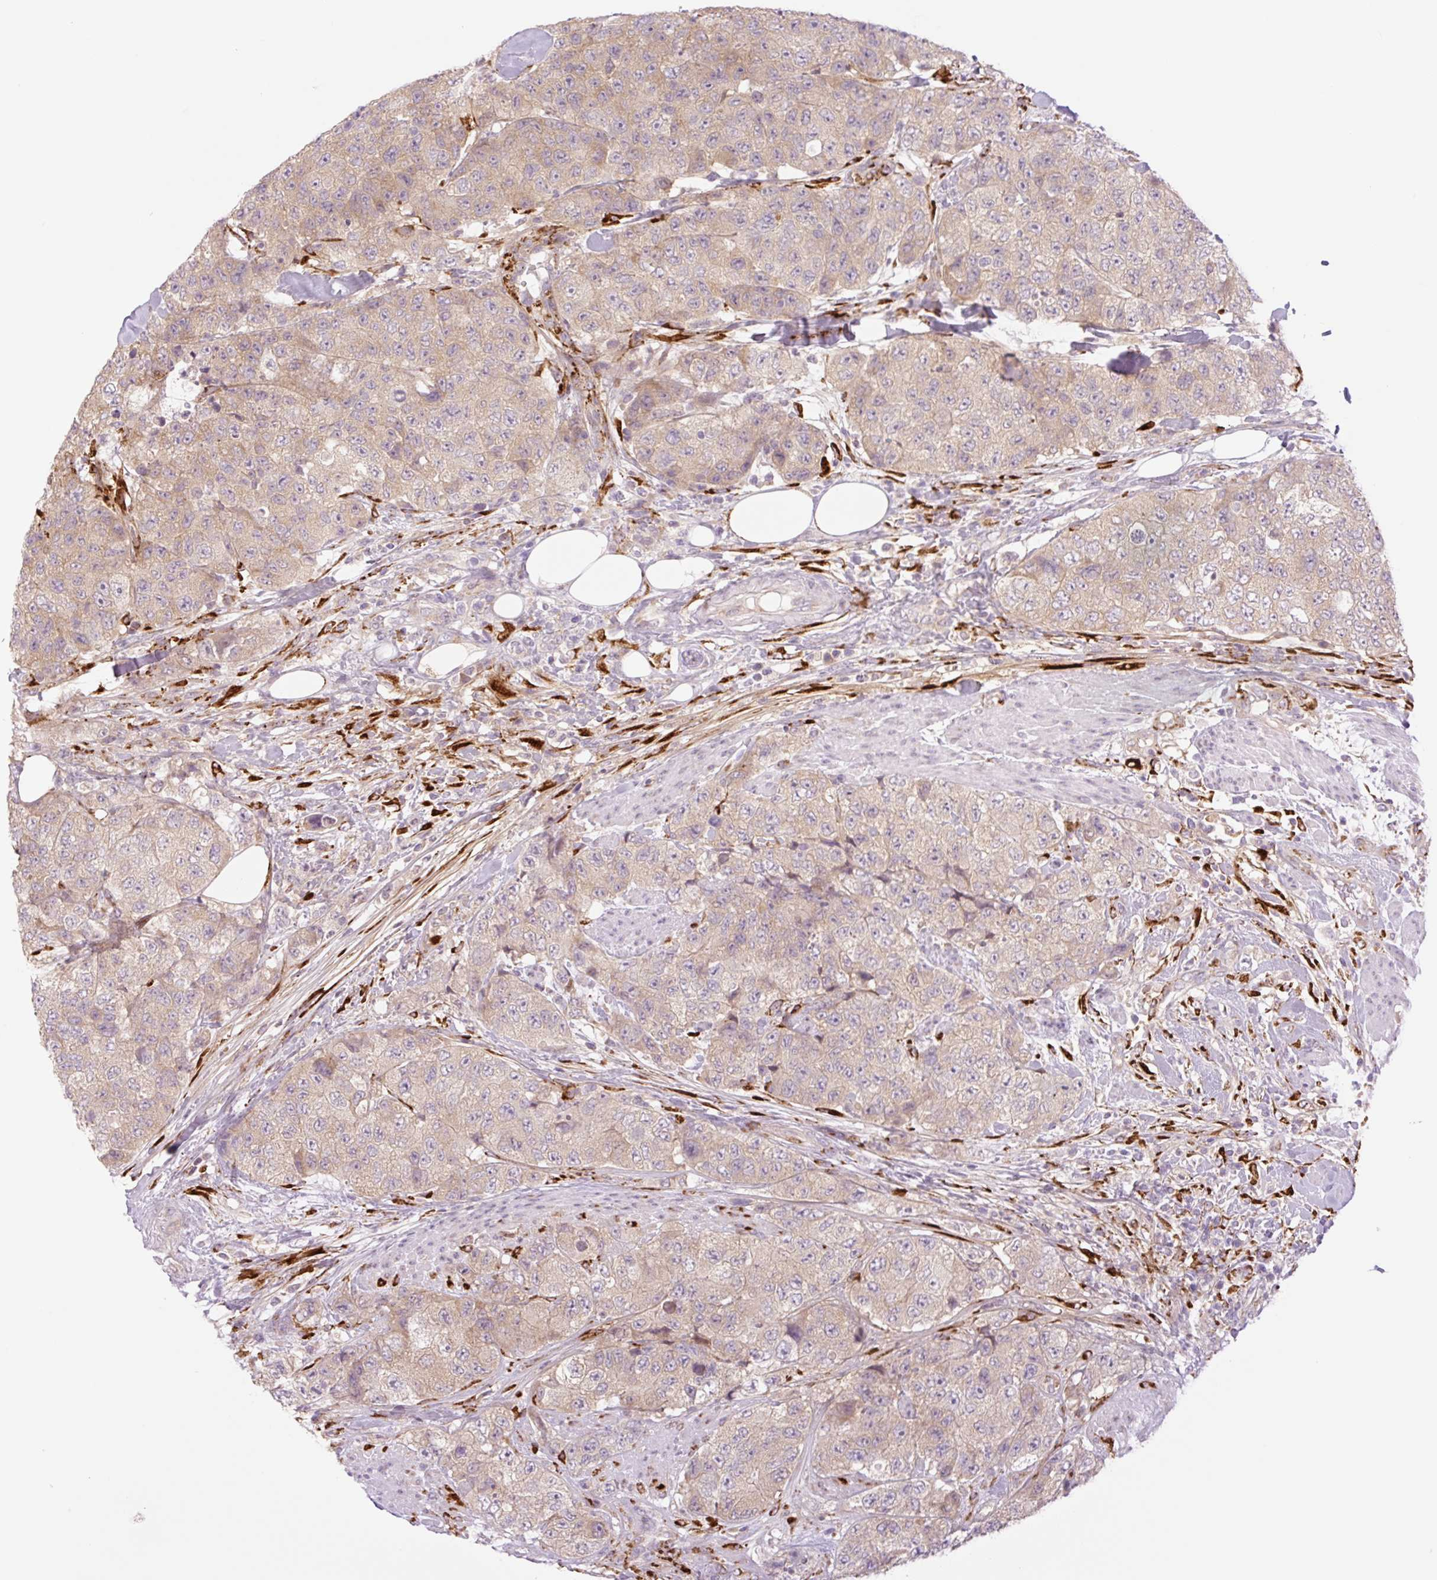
{"staining": {"intensity": "weak", "quantity": ">75%", "location": "cytoplasmic/membranous"}, "tissue": "urothelial cancer", "cell_type": "Tumor cells", "image_type": "cancer", "snomed": [{"axis": "morphology", "description": "Urothelial carcinoma, High grade"}, {"axis": "topography", "description": "Urinary bladder"}], "caption": "Immunohistochemistry (IHC) (DAB) staining of human urothelial cancer demonstrates weak cytoplasmic/membranous protein positivity in approximately >75% of tumor cells. (Stains: DAB in brown, nuclei in blue, Microscopy: brightfield microscopy at high magnification).", "gene": "COL5A1", "patient": {"sex": "female", "age": 78}}